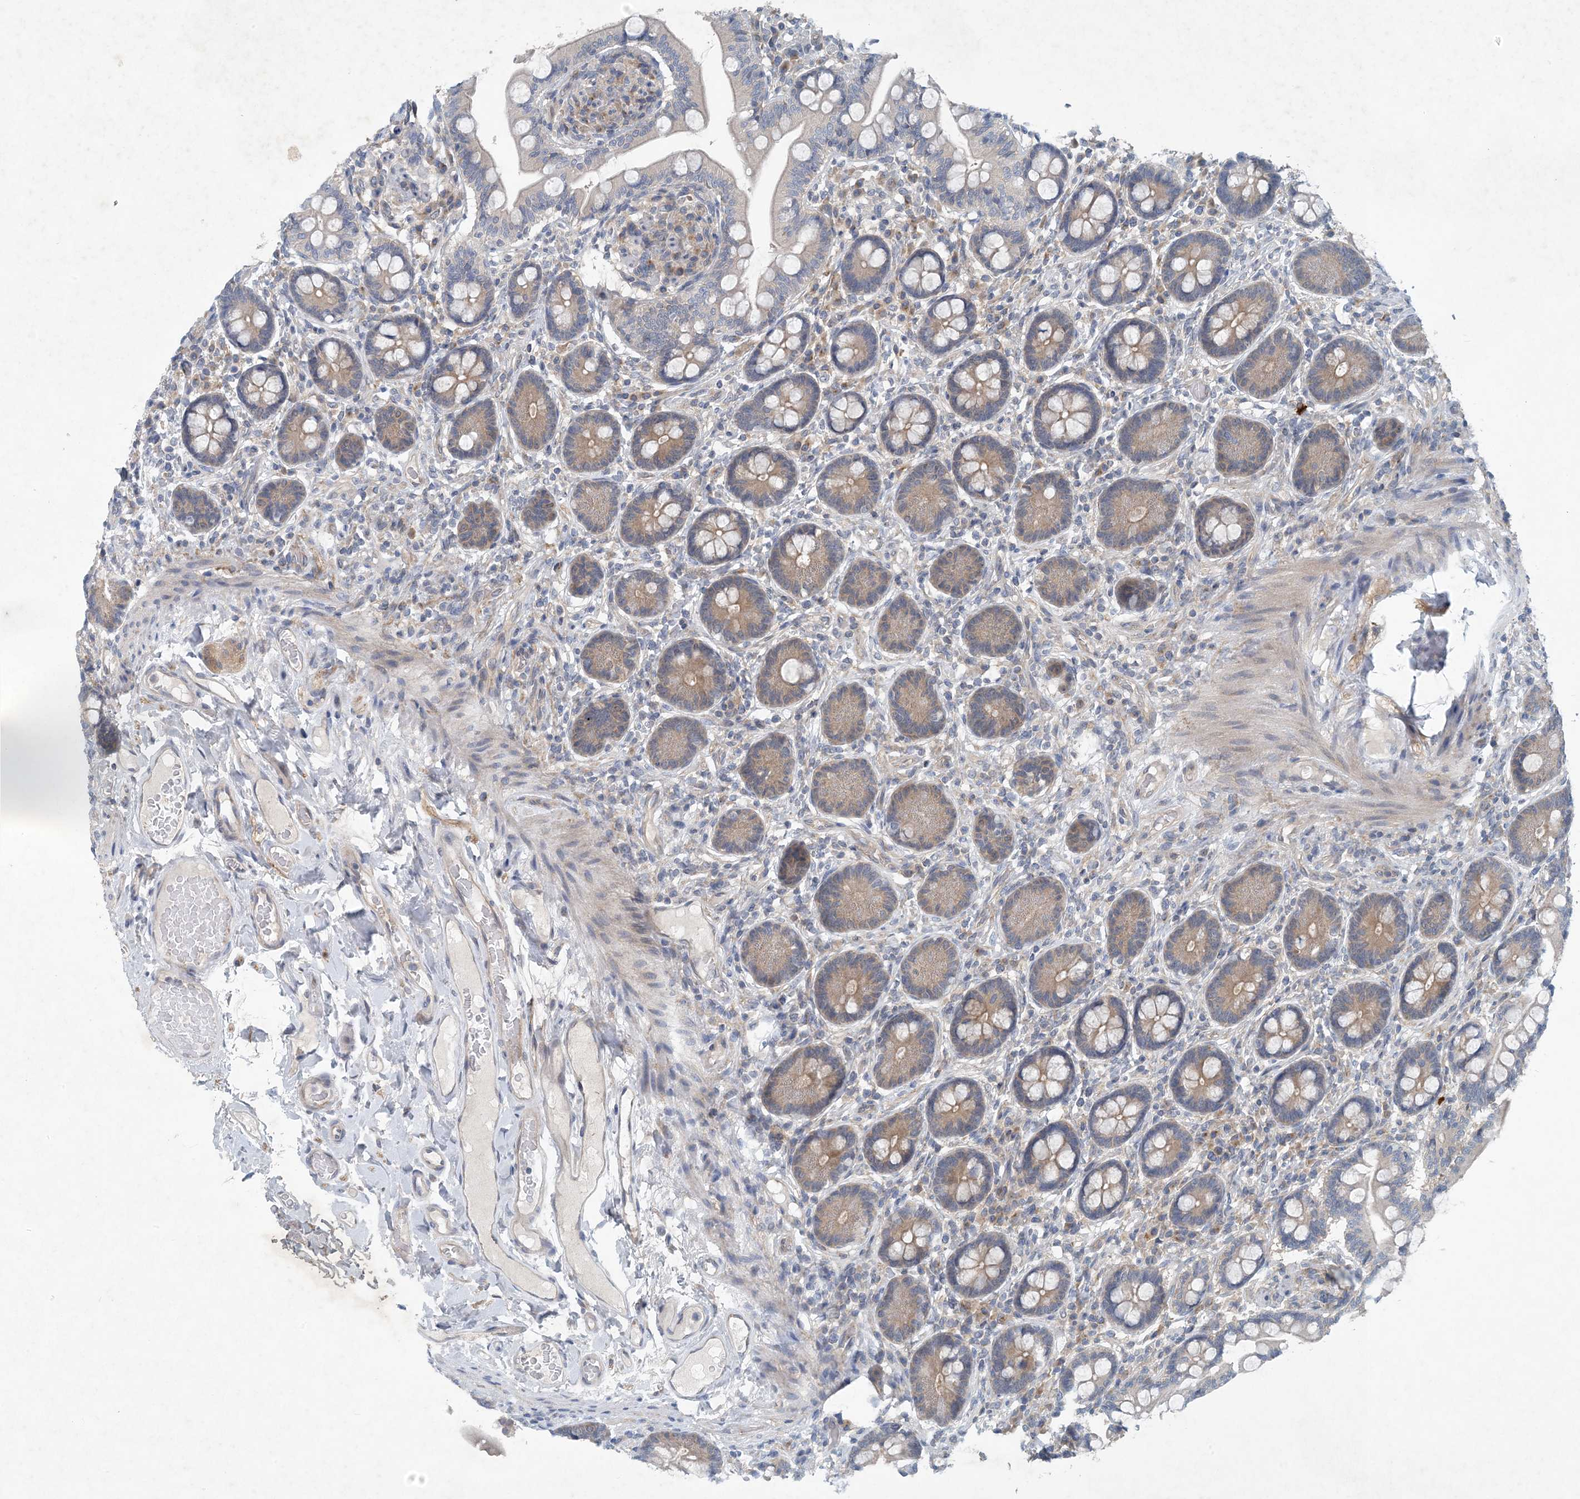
{"staining": {"intensity": "weak", "quantity": "25%-75%", "location": "cytoplasmic/membranous"}, "tissue": "small intestine", "cell_type": "Glandular cells", "image_type": "normal", "snomed": [{"axis": "morphology", "description": "Normal tissue, NOS"}, {"axis": "topography", "description": "Small intestine"}], "caption": "IHC image of benign small intestine: human small intestine stained using immunohistochemistry displays low levels of weak protein expression localized specifically in the cytoplasmic/membranous of glandular cells, appearing as a cytoplasmic/membranous brown color.", "gene": "HIKESHI", "patient": {"sex": "female", "age": 64}}